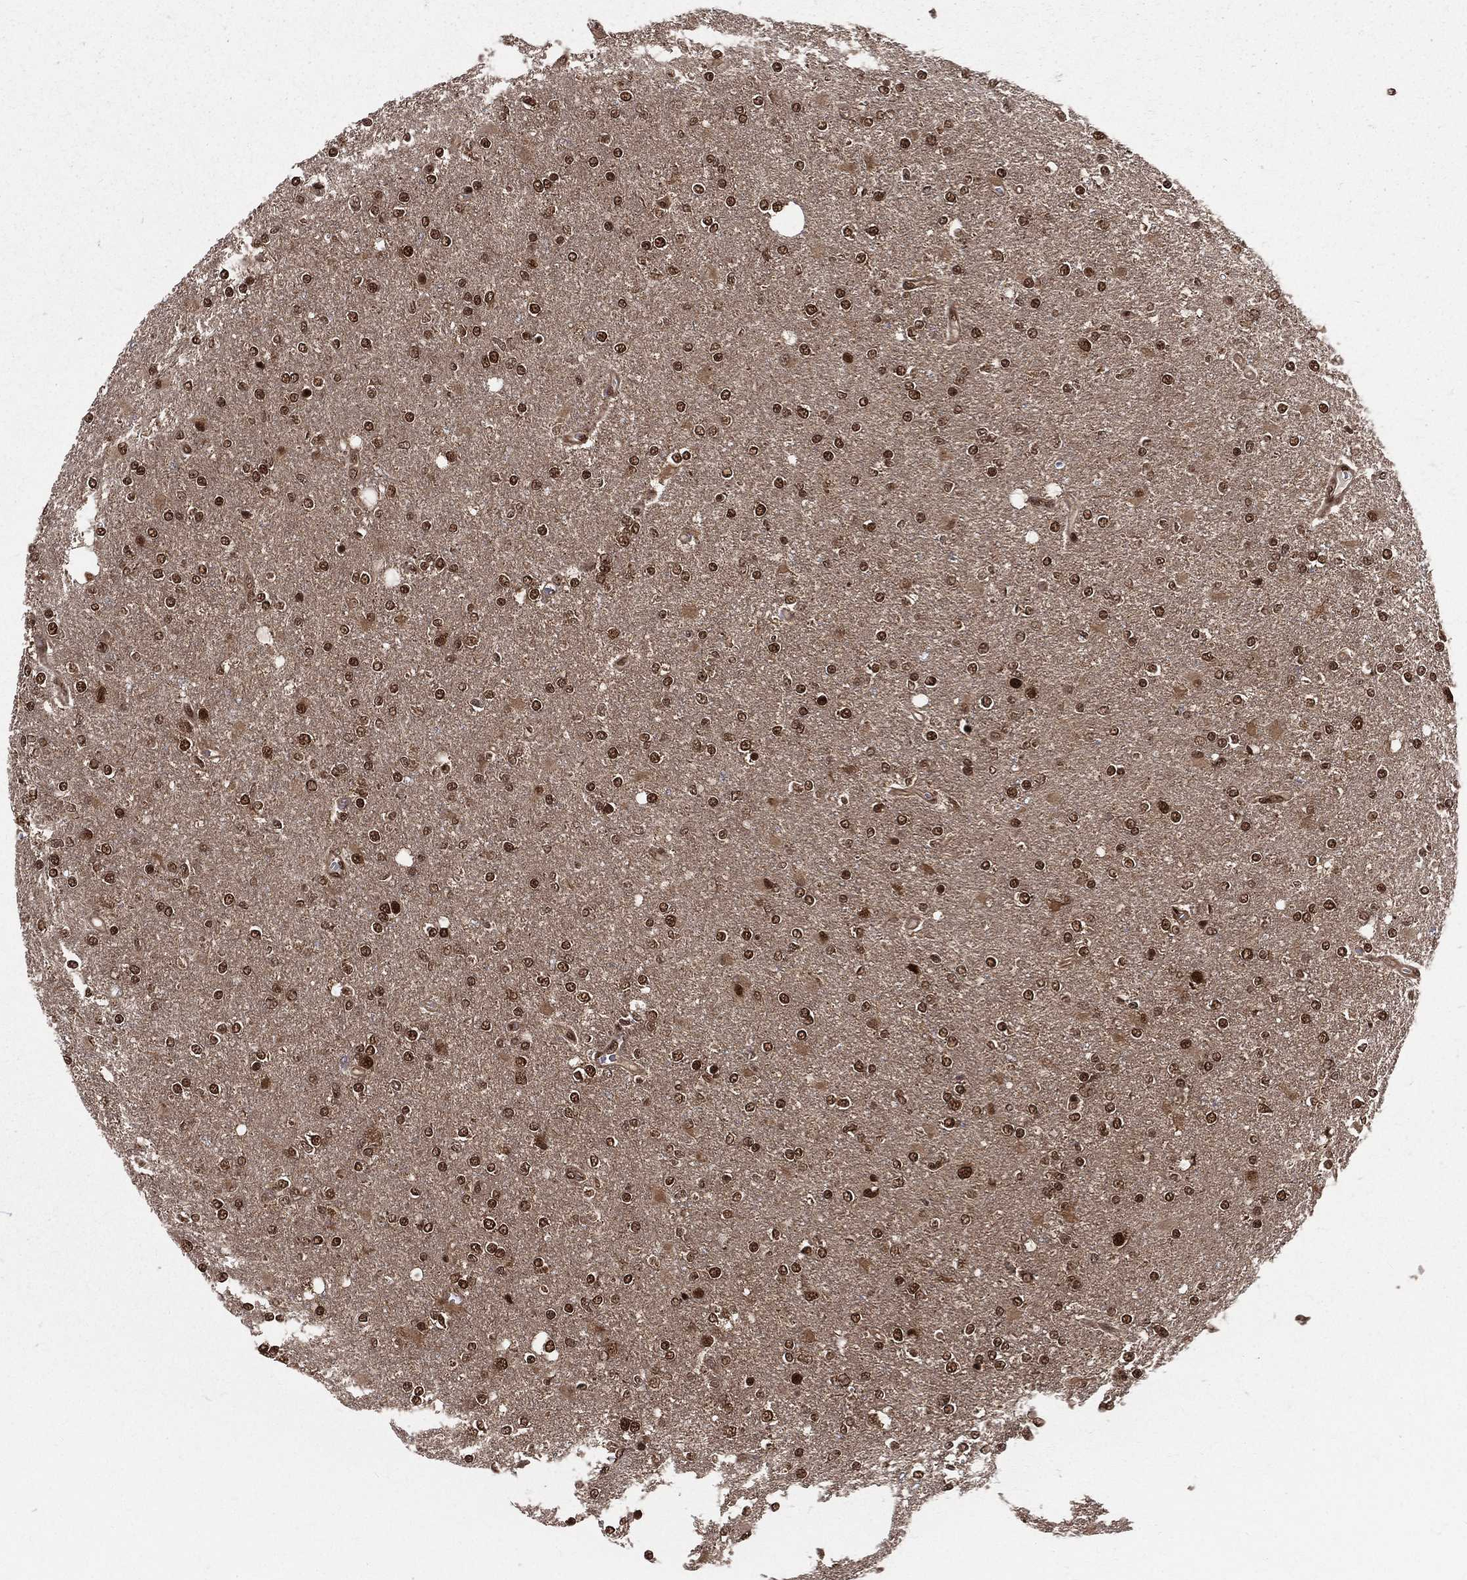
{"staining": {"intensity": "strong", "quantity": ">75%", "location": "nuclear"}, "tissue": "glioma", "cell_type": "Tumor cells", "image_type": "cancer", "snomed": [{"axis": "morphology", "description": "Glioma, malignant, High grade"}, {"axis": "topography", "description": "Cerebral cortex"}], "caption": "A high-resolution histopathology image shows immunohistochemistry staining of glioma, which exhibits strong nuclear expression in about >75% of tumor cells.", "gene": "COPS4", "patient": {"sex": "male", "age": 70}}